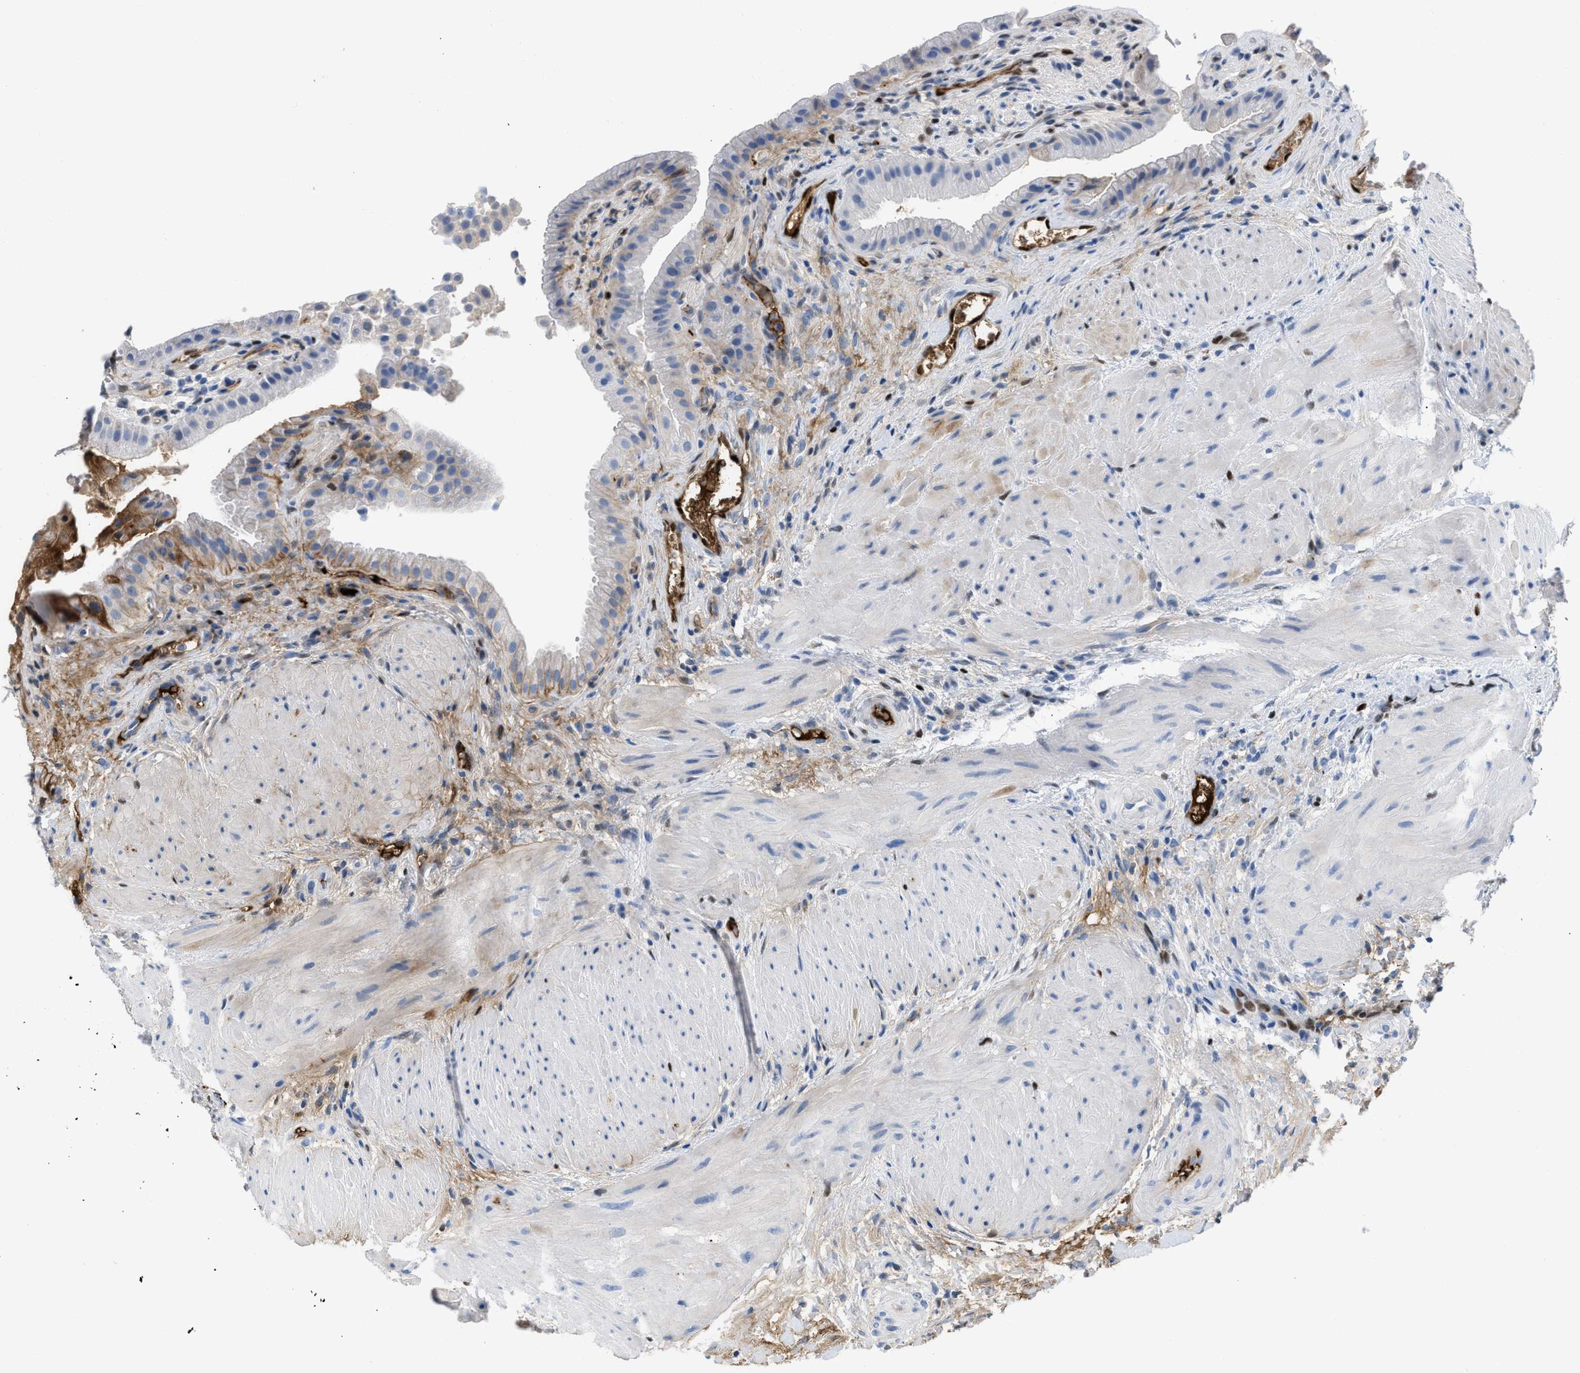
{"staining": {"intensity": "moderate", "quantity": "<25%", "location": "cytoplasmic/membranous"}, "tissue": "gallbladder", "cell_type": "Glandular cells", "image_type": "normal", "snomed": [{"axis": "morphology", "description": "Normal tissue, NOS"}, {"axis": "topography", "description": "Gallbladder"}], "caption": "DAB immunohistochemical staining of unremarkable human gallbladder reveals moderate cytoplasmic/membranous protein expression in approximately <25% of glandular cells.", "gene": "LEF1", "patient": {"sex": "male", "age": 49}}